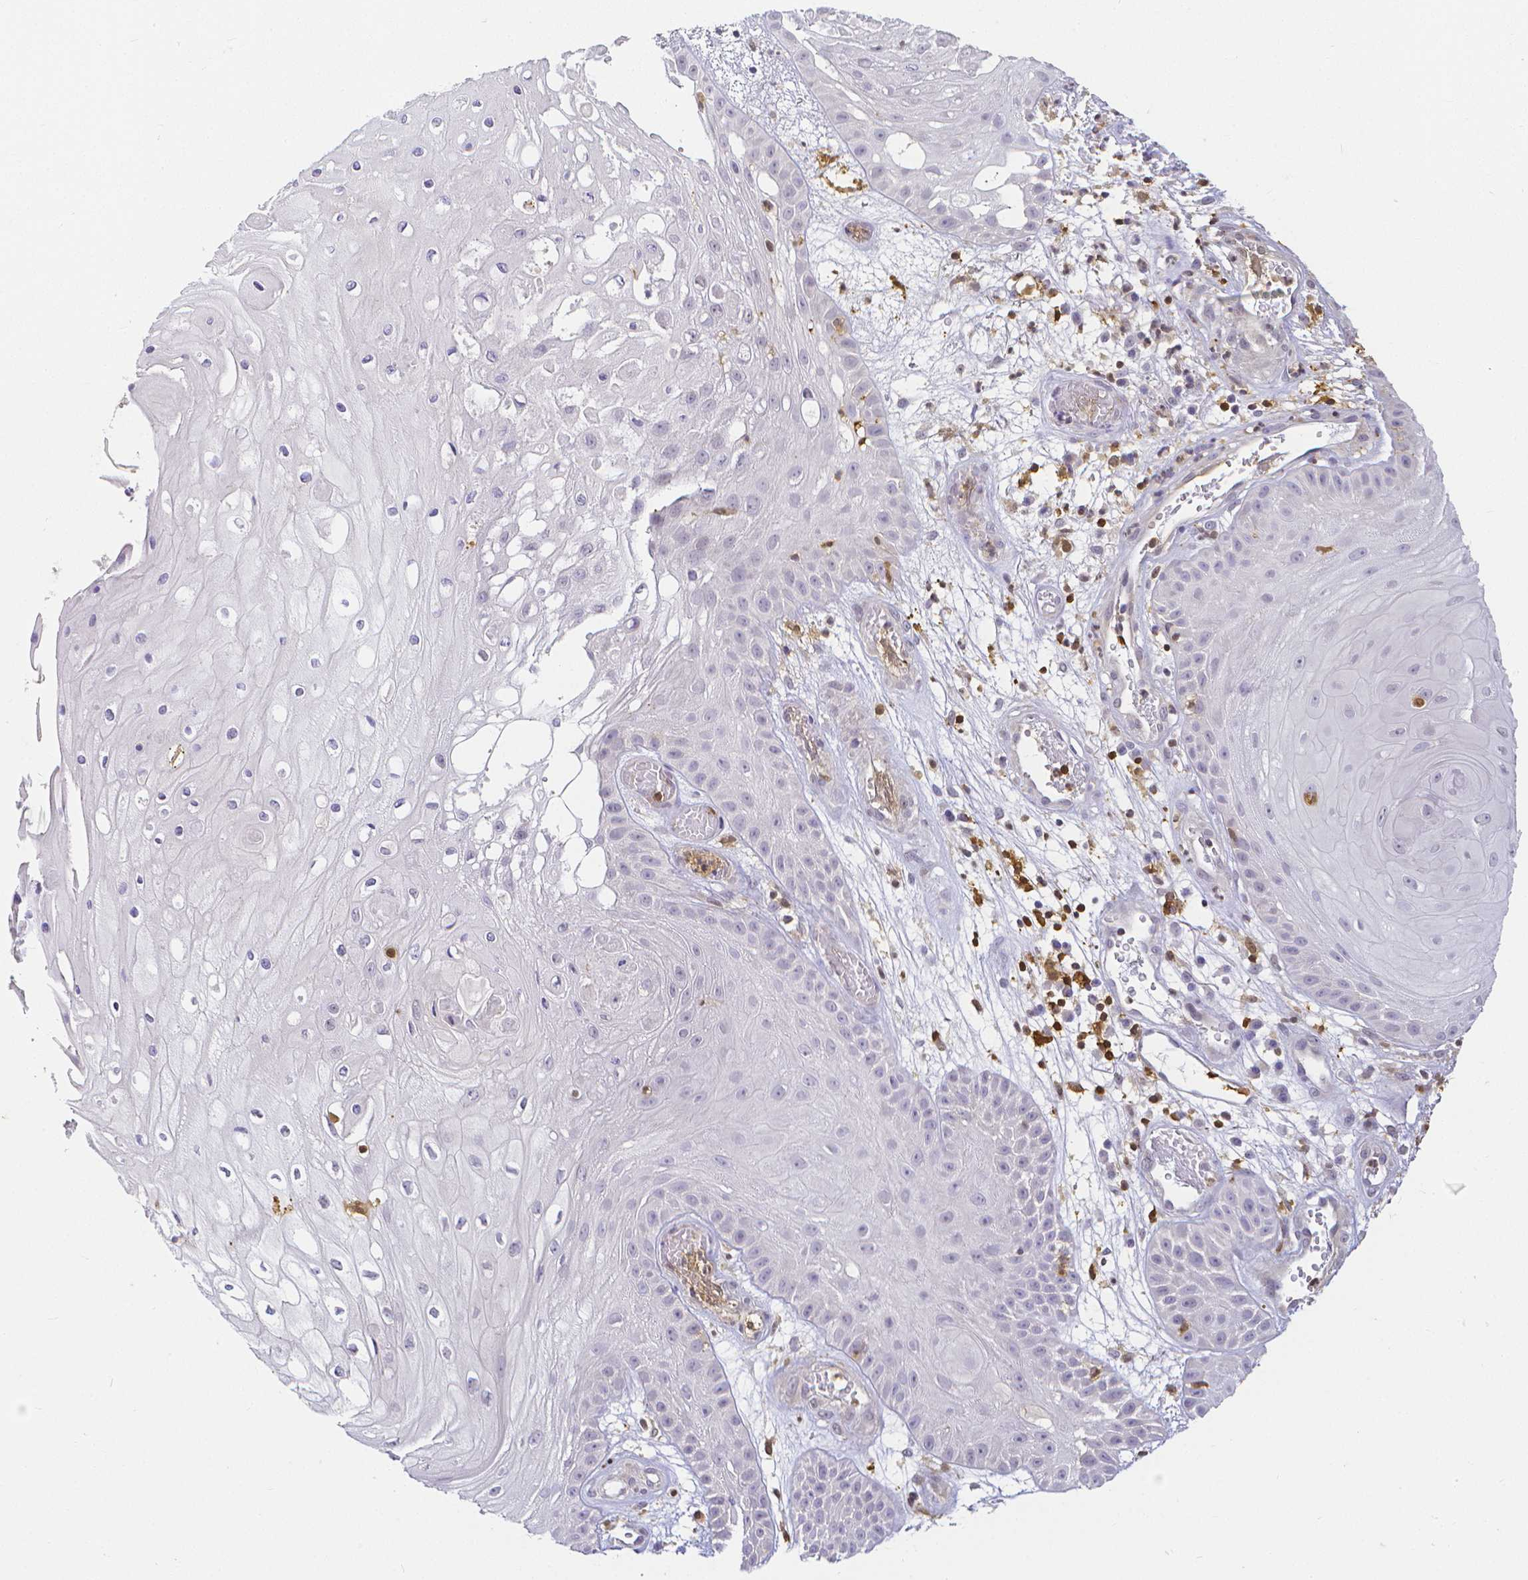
{"staining": {"intensity": "negative", "quantity": "none", "location": "none"}, "tissue": "skin cancer", "cell_type": "Tumor cells", "image_type": "cancer", "snomed": [{"axis": "morphology", "description": "Squamous cell carcinoma, NOS"}, {"axis": "topography", "description": "Skin"}], "caption": "Squamous cell carcinoma (skin) was stained to show a protein in brown. There is no significant staining in tumor cells.", "gene": "COTL1", "patient": {"sex": "male", "age": 70}}